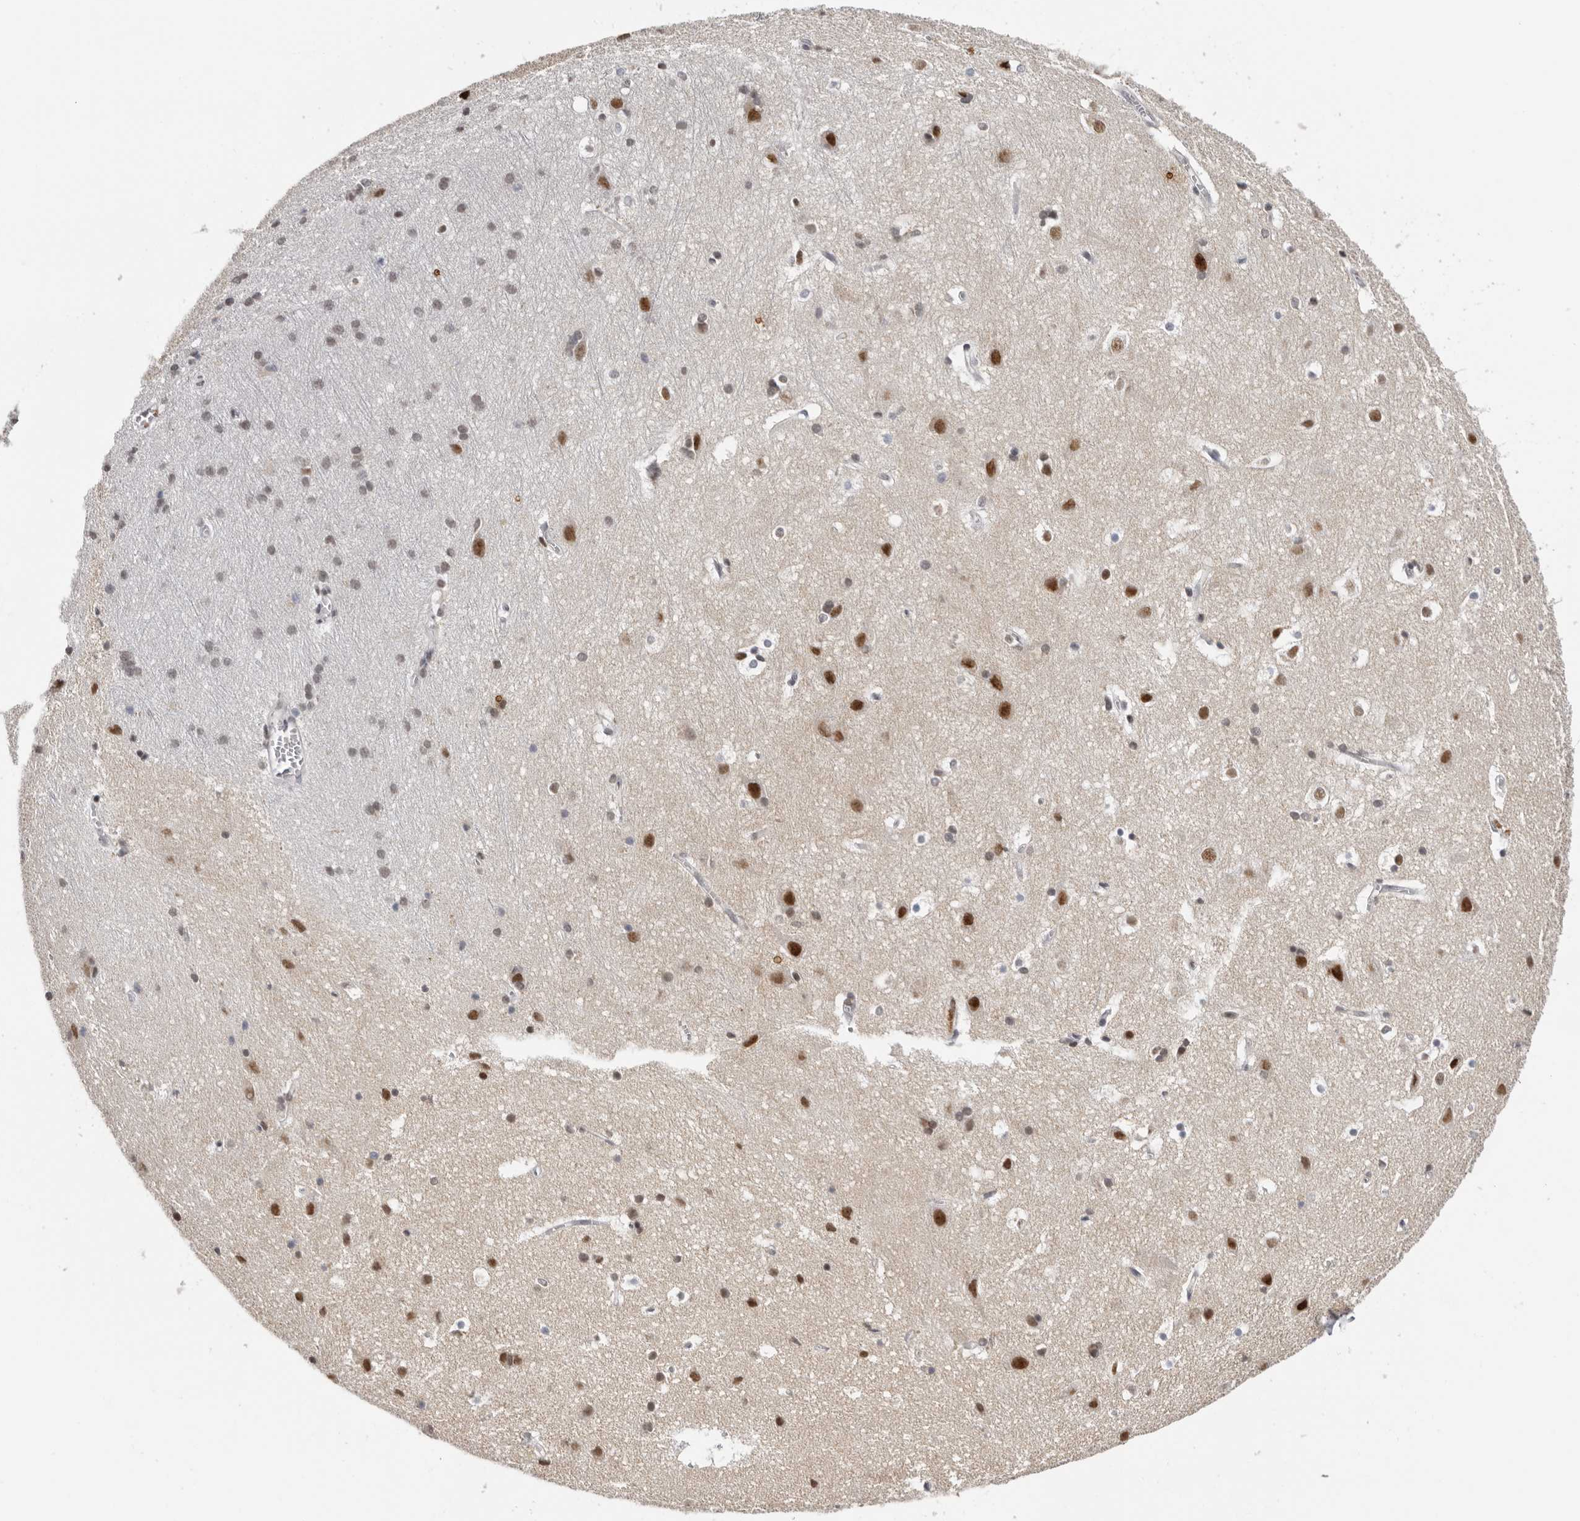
{"staining": {"intensity": "negative", "quantity": "none", "location": "none"}, "tissue": "cerebral cortex", "cell_type": "Endothelial cells", "image_type": "normal", "snomed": [{"axis": "morphology", "description": "Normal tissue, NOS"}, {"axis": "topography", "description": "Cerebral cortex"}], "caption": "The micrograph displays no significant positivity in endothelial cells of cerebral cortex. Brightfield microscopy of immunohistochemistry (IHC) stained with DAB (brown) and hematoxylin (blue), captured at high magnification.", "gene": "KIF2B", "patient": {"sex": "male", "age": 54}}